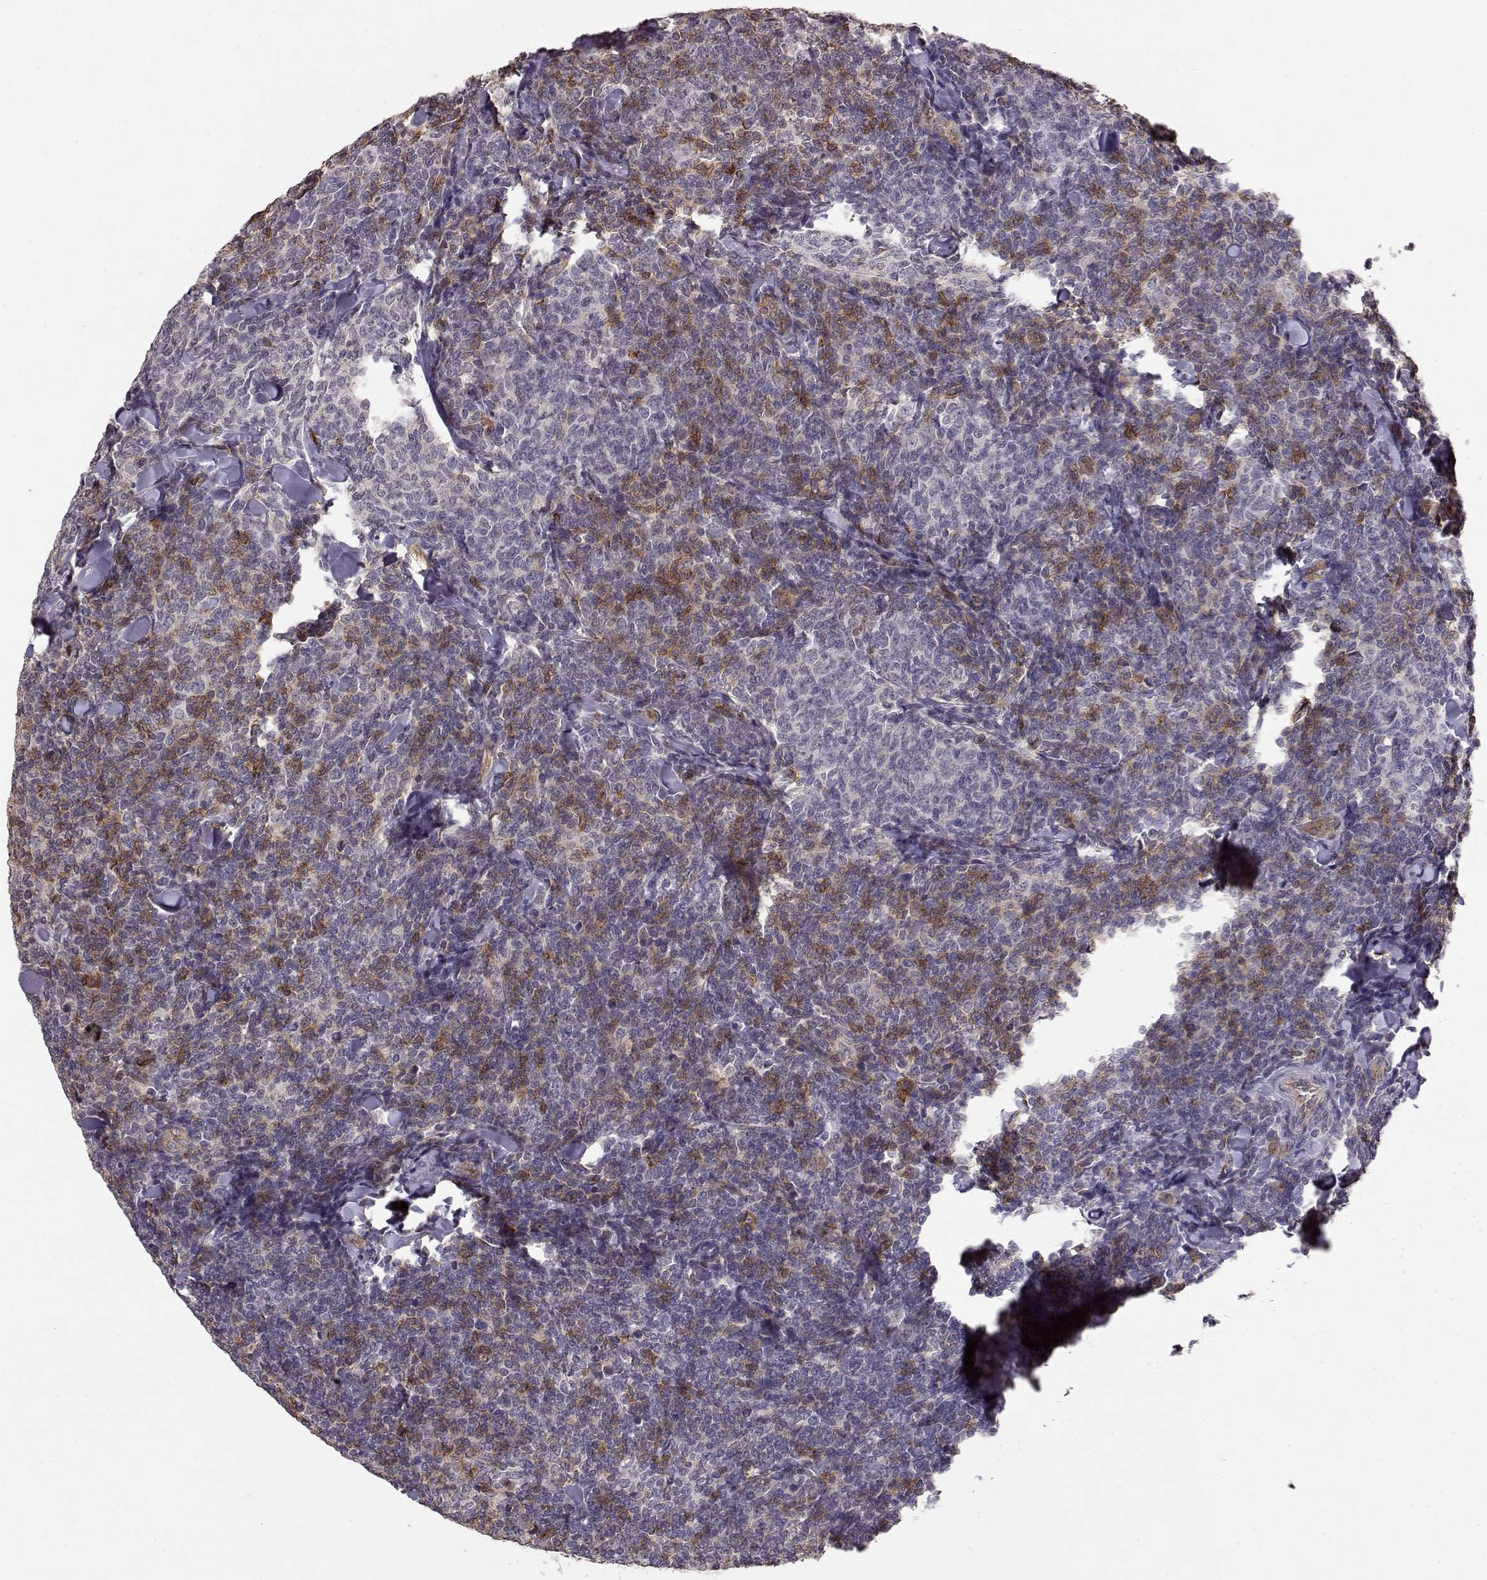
{"staining": {"intensity": "moderate", "quantity": "<25%", "location": "cytoplasmic/membranous"}, "tissue": "lymphoma", "cell_type": "Tumor cells", "image_type": "cancer", "snomed": [{"axis": "morphology", "description": "Malignant lymphoma, non-Hodgkin's type, Low grade"}, {"axis": "topography", "description": "Lymph node"}], "caption": "This is a photomicrograph of IHC staining of low-grade malignant lymphoma, non-Hodgkin's type, which shows moderate staining in the cytoplasmic/membranous of tumor cells.", "gene": "IFITM1", "patient": {"sex": "female", "age": 56}}